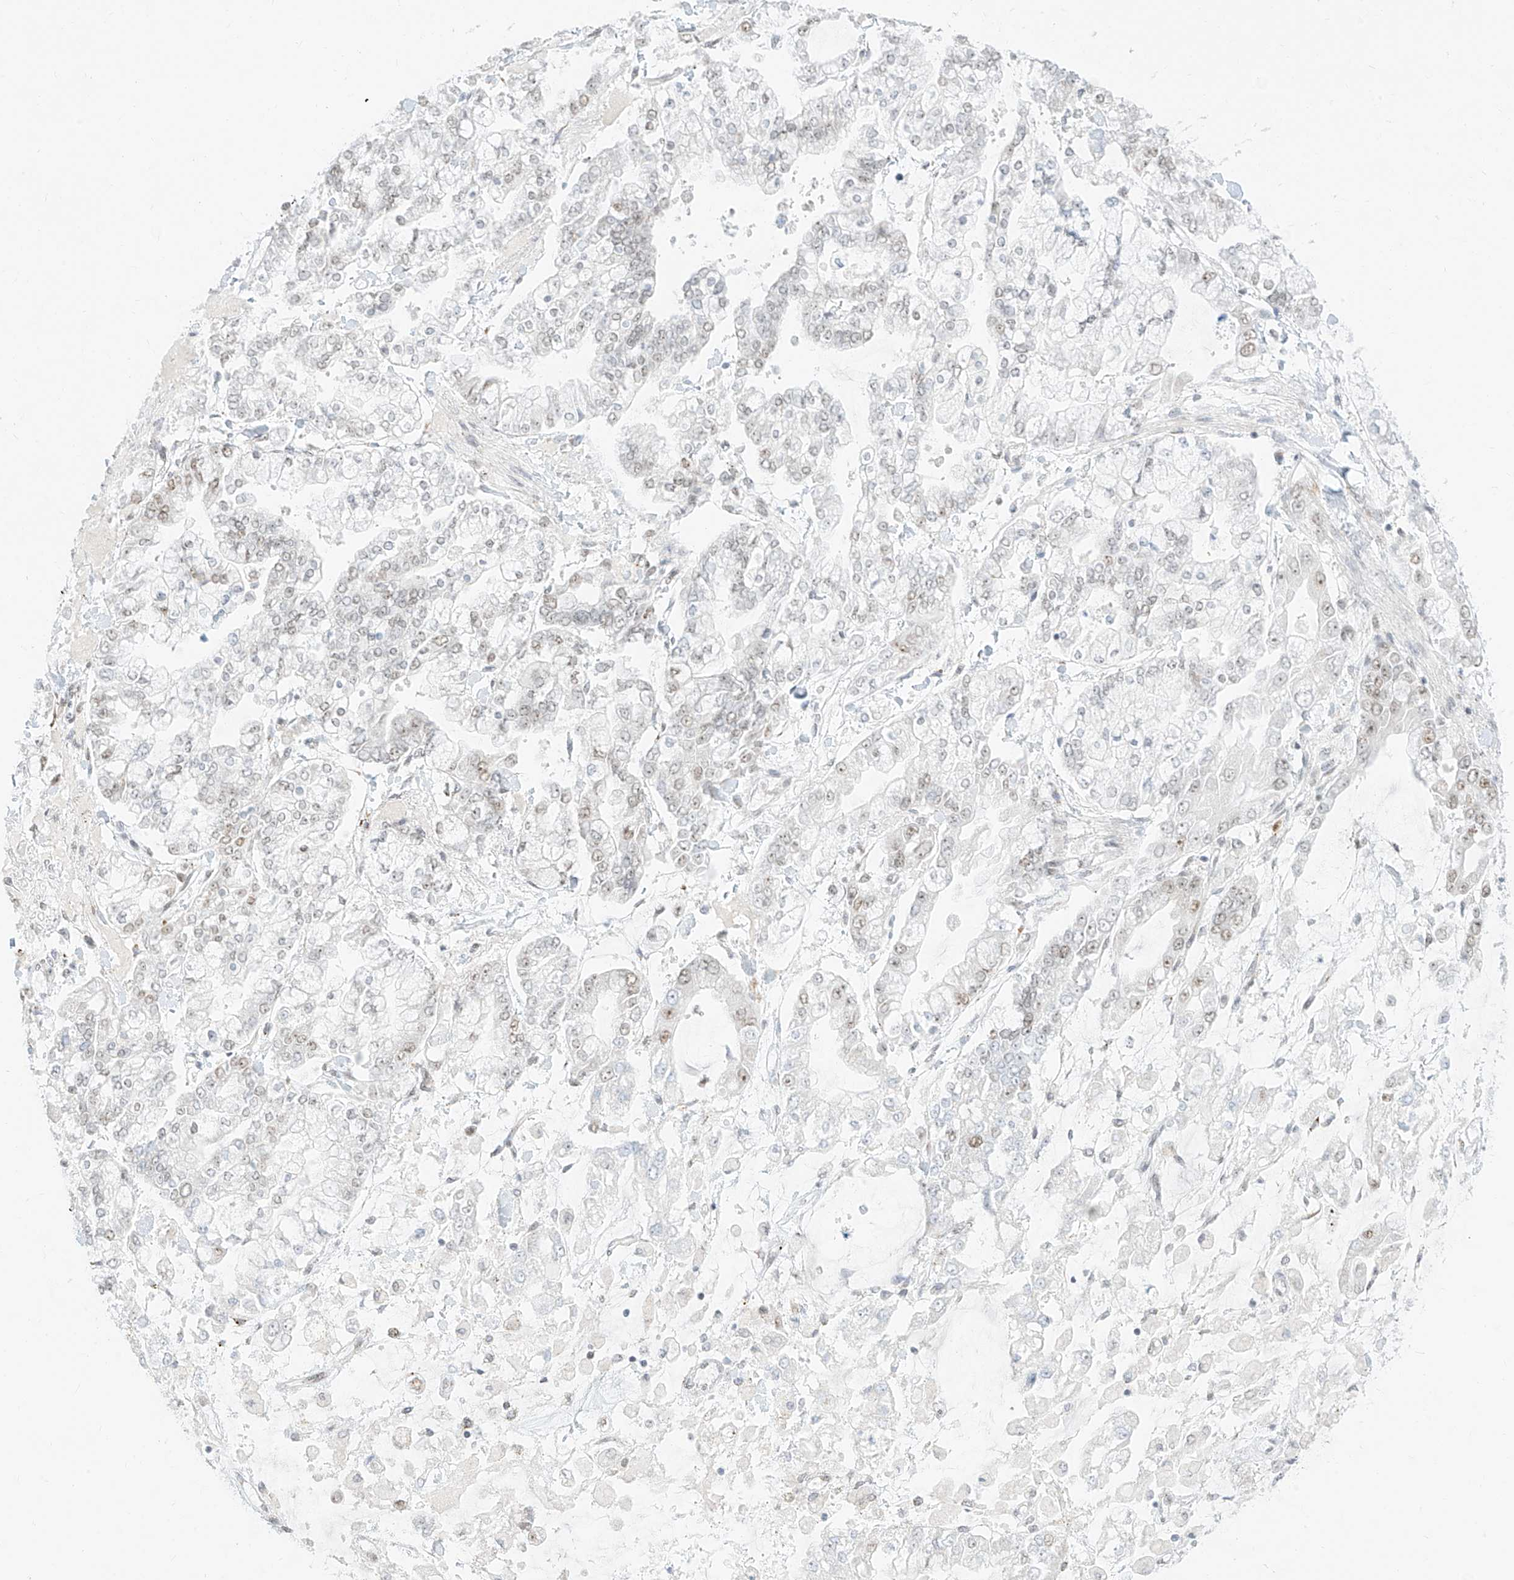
{"staining": {"intensity": "moderate", "quantity": "<25%", "location": "nuclear"}, "tissue": "stomach cancer", "cell_type": "Tumor cells", "image_type": "cancer", "snomed": [{"axis": "morphology", "description": "Normal tissue, NOS"}, {"axis": "morphology", "description": "Adenocarcinoma, NOS"}, {"axis": "topography", "description": "Stomach, upper"}, {"axis": "topography", "description": "Stomach"}], "caption": "Adenocarcinoma (stomach) tissue demonstrates moderate nuclear expression in about <25% of tumor cells (brown staining indicates protein expression, while blue staining denotes nuclei).", "gene": "SUPT5H", "patient": {"sex": "male", "age": 76}}